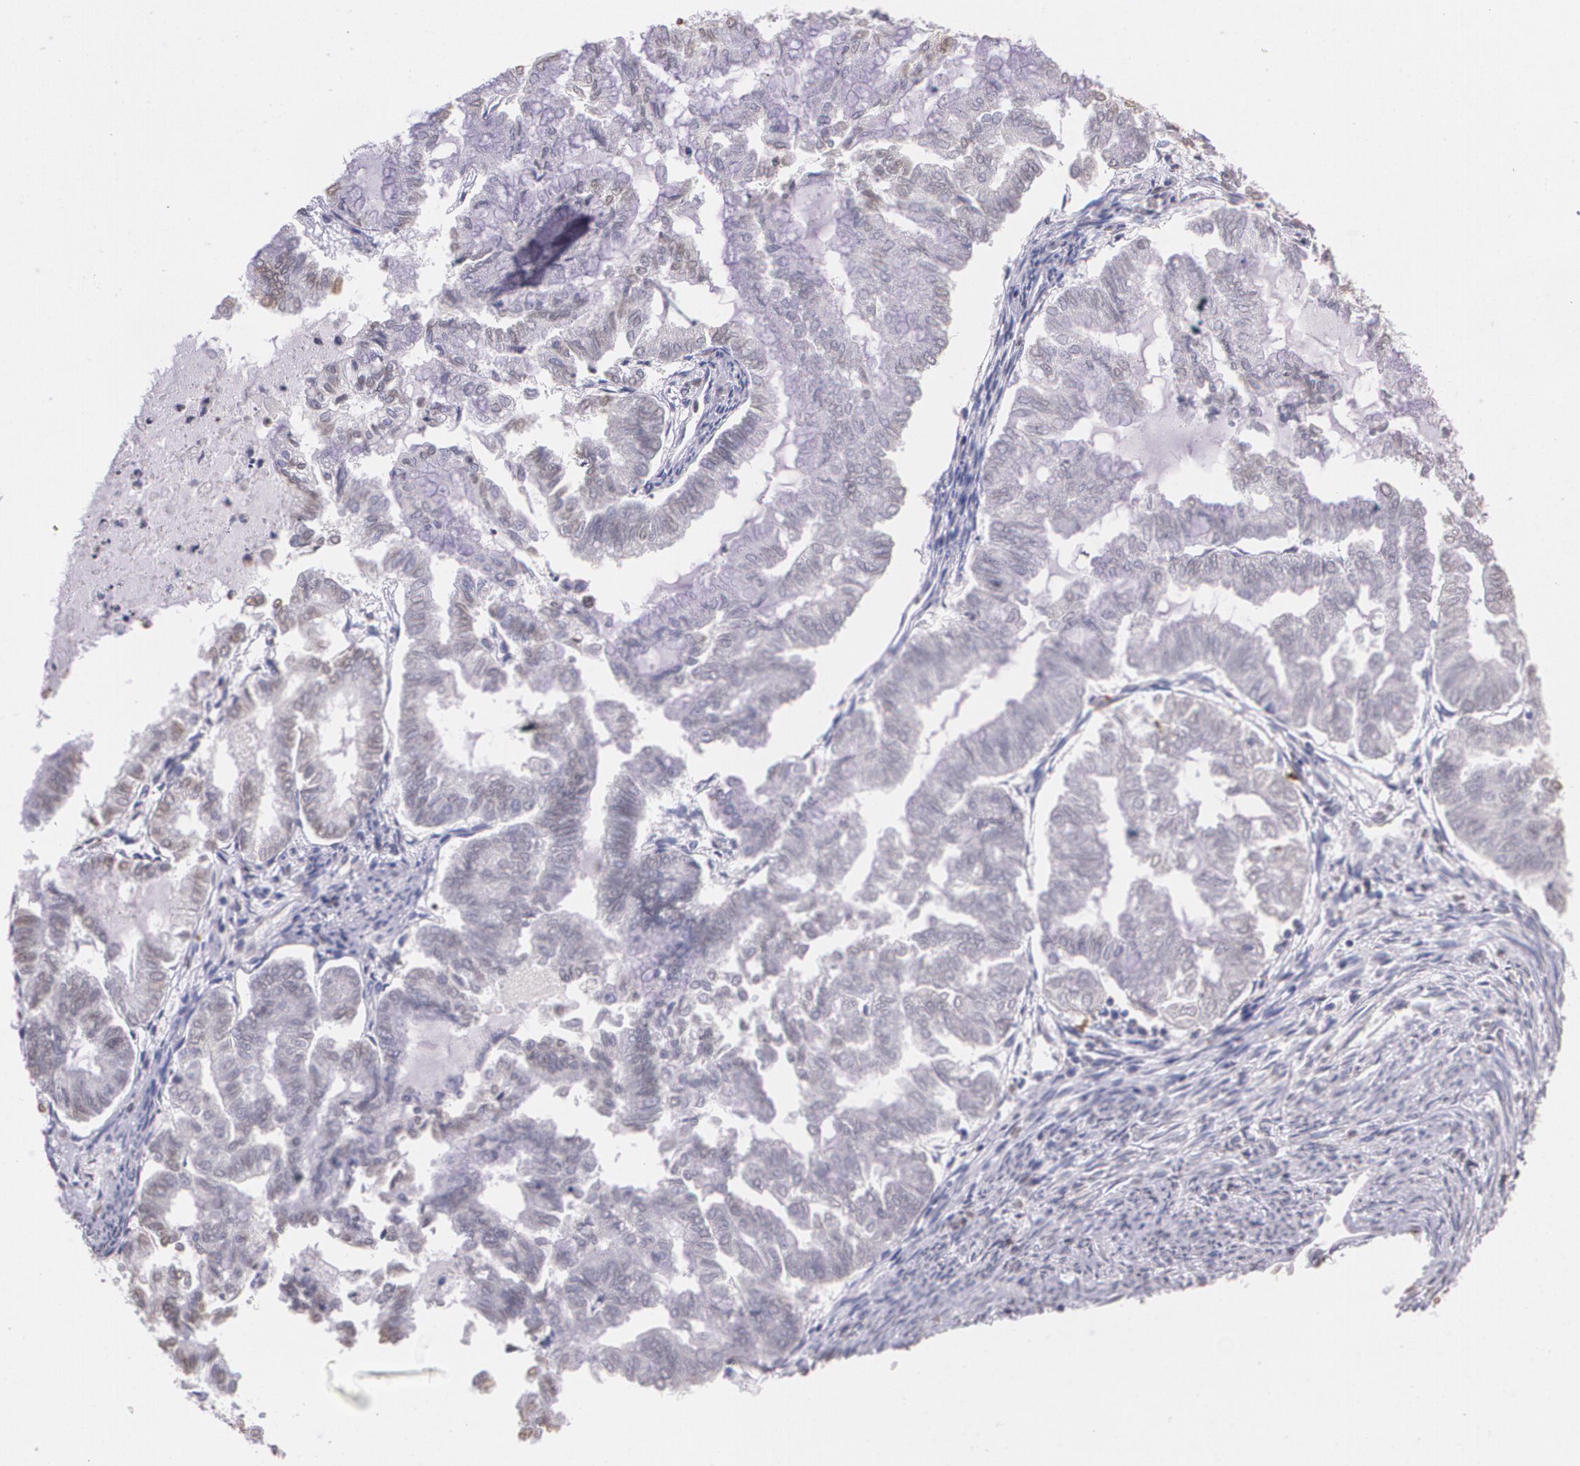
{"staining": {"intensity": "negative", "quantity": "none", "location": "none"}, "tissue": "endometrial cancer", "cell_type": "Tumor cells", "image_type": "cancer", "snomed": [{"axis": "morphology", "description": "Adenocarcinoma, NOS"}, {"axis": "topography", "description": "Endometrium"}], "caption": "Immunohistochemistry (IHC) photomicrograph of neoplastic tissue: human endometrial cancer (adenocarcinoma) stained with DAB (3,3'-diaminobenzidine) displays no significant protein expression in tumor cells.", "gene": "RTN1", "patient": {"sex": "female", "age": 79}}